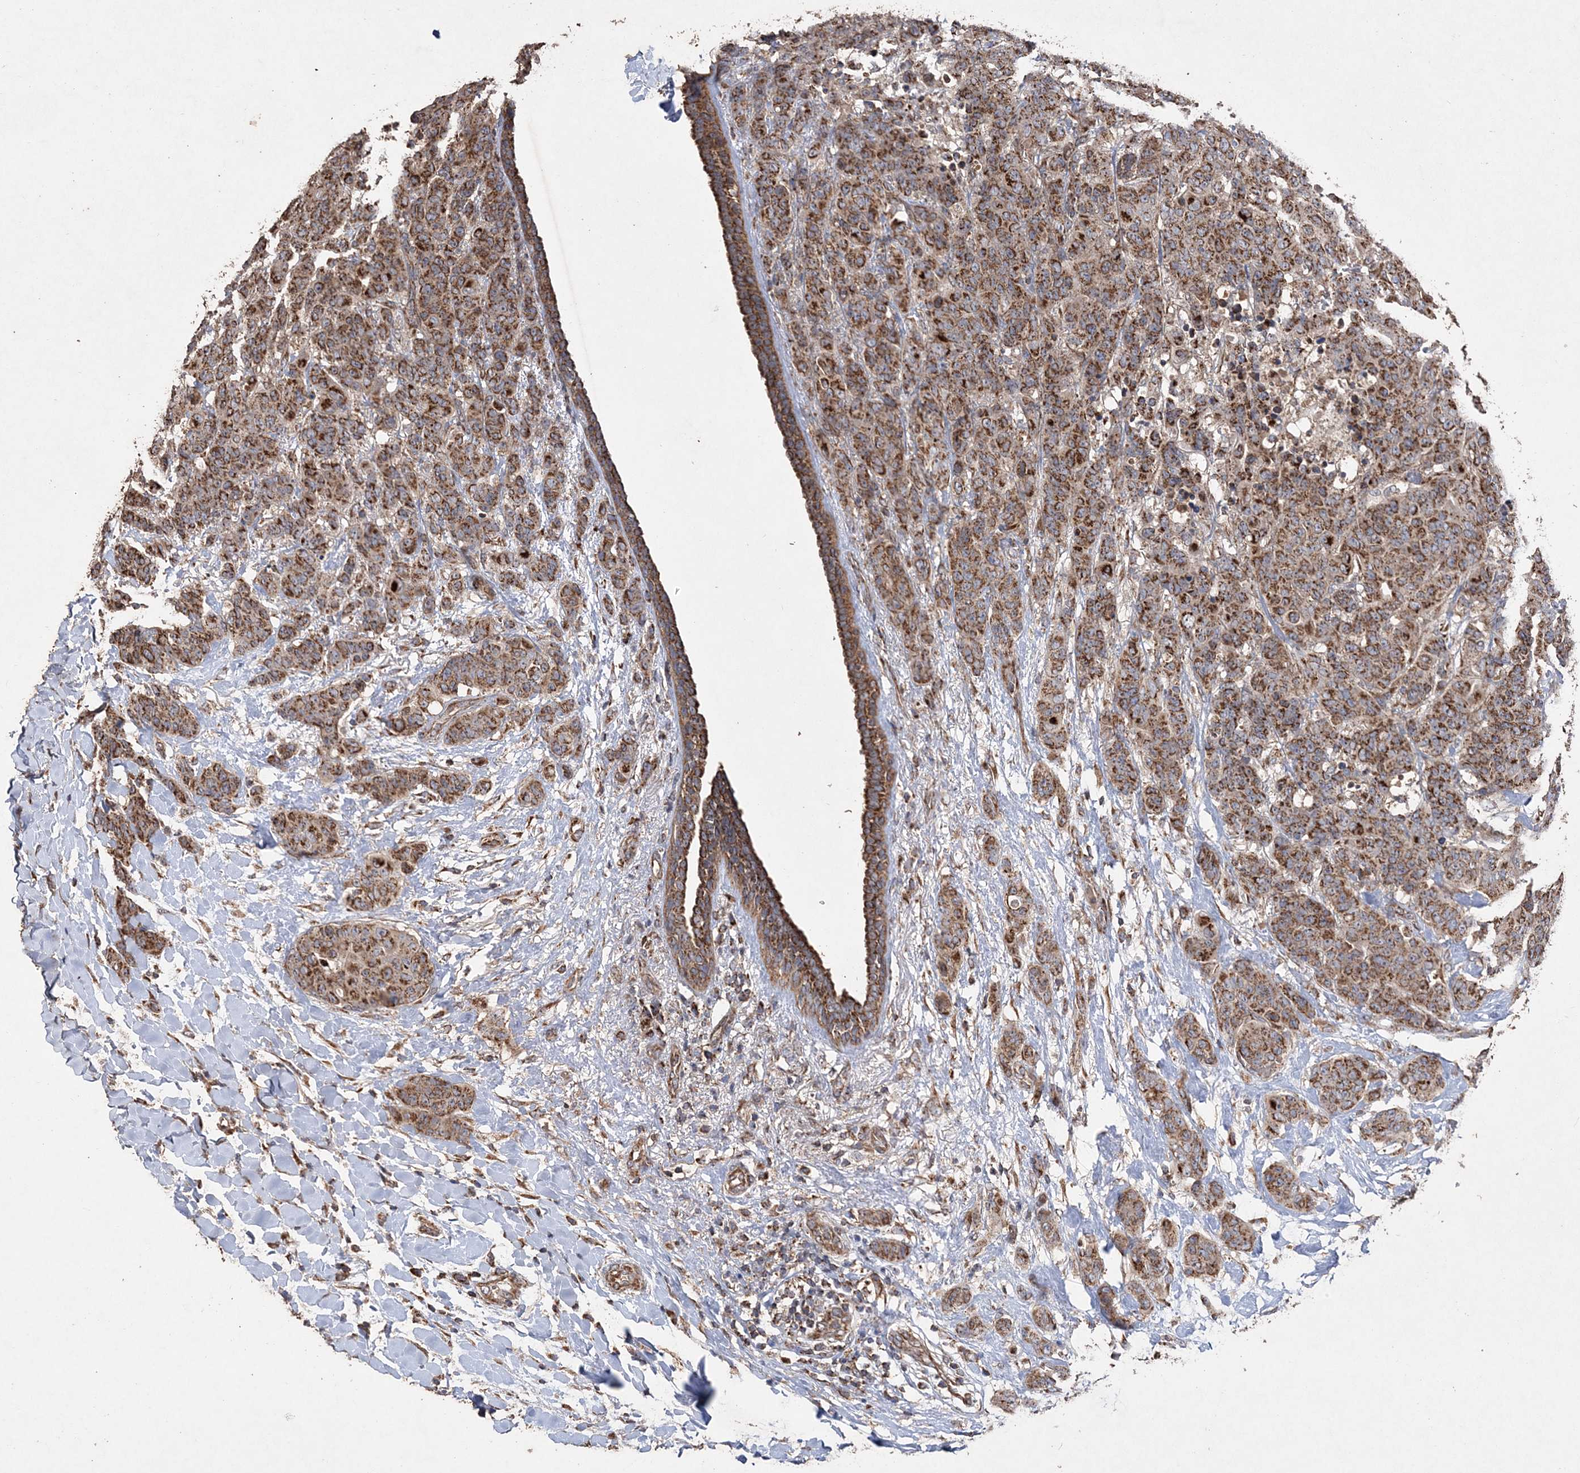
{"staining": {"intensity": "strong", "quantity": ">75%", "location": "cytoplasmic/membranous"}, "tissue": "breast cancer", "cell_type": "Tumor cells", "image_type": "cancer", "snomed": [{"axis": "morphology", "description": "Duct carcinoma"}, {"axis": "topography", "description": "Breast"}], "caption": "Immunohistochemical staining of infiltrating ductal carcinoma (breast) exhibits high levels of strong cytoplasmic/membranous protein staining in about >75% of tumor cells. (Brightfield microscopy of DAB IHC at high magnification).", "gene": "POC5", "patient": {"sex": "female", "age": 40}}